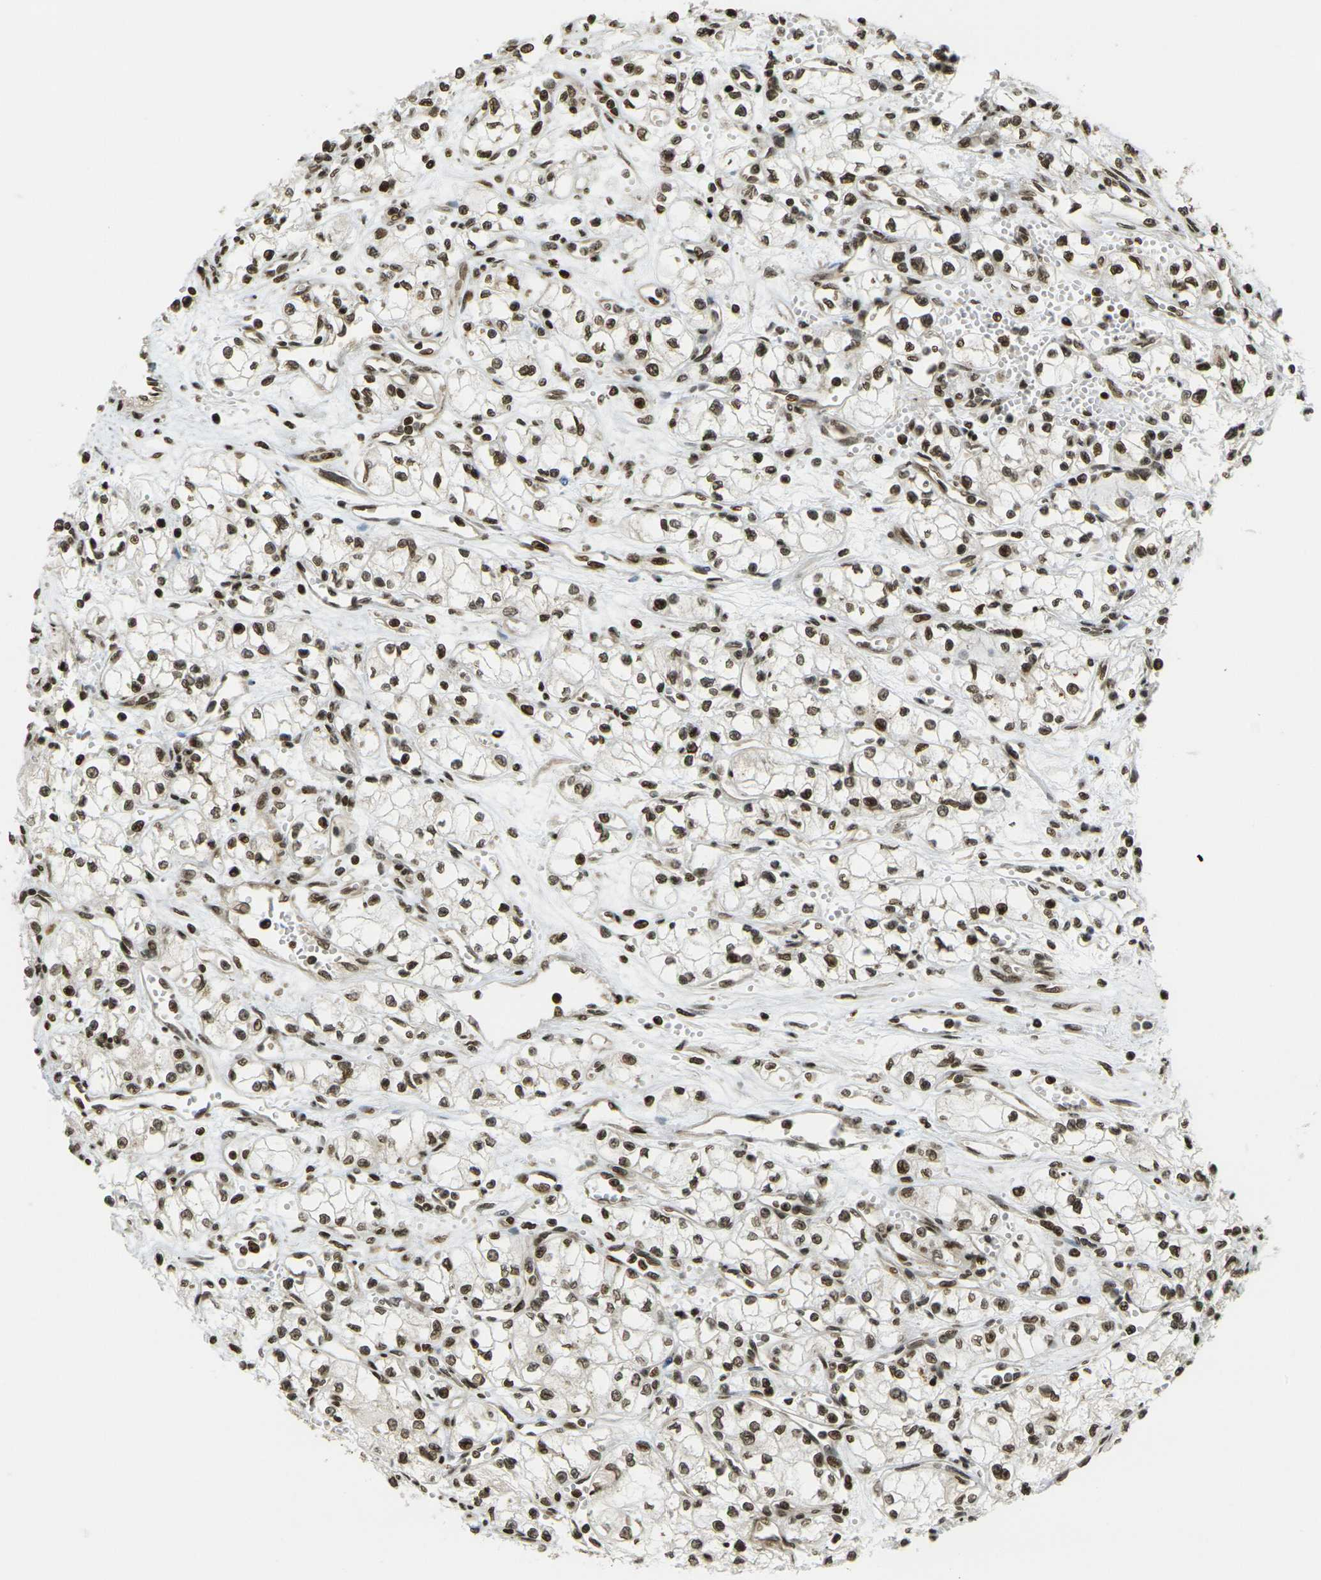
{"staining": {"intensity": "moderate", "quantity": ">75%", "location": "cytoplasmic/membranous,nuclear"}, "tissue": "renal cancer", "cell_type": "Tumor cells", "image_type": "cancer", "snomed": [{"axis": "morphology", "description": "Normal tissue, NOS"}, {"axis": "morphology", "description": "Adenocarcinoma, NOS"}, {"axis": "topography", "description": "Kidney"}], "caption": "This photomicrograph exhibits IHC staining of human renal adenocarcinoma, with medium moderate cytoplasmic/membranous and nuclear positivity in approximately >75% of tumor cells.", "gene": "RUVBL2", "patient": {"sex": "male", "age": 59}}